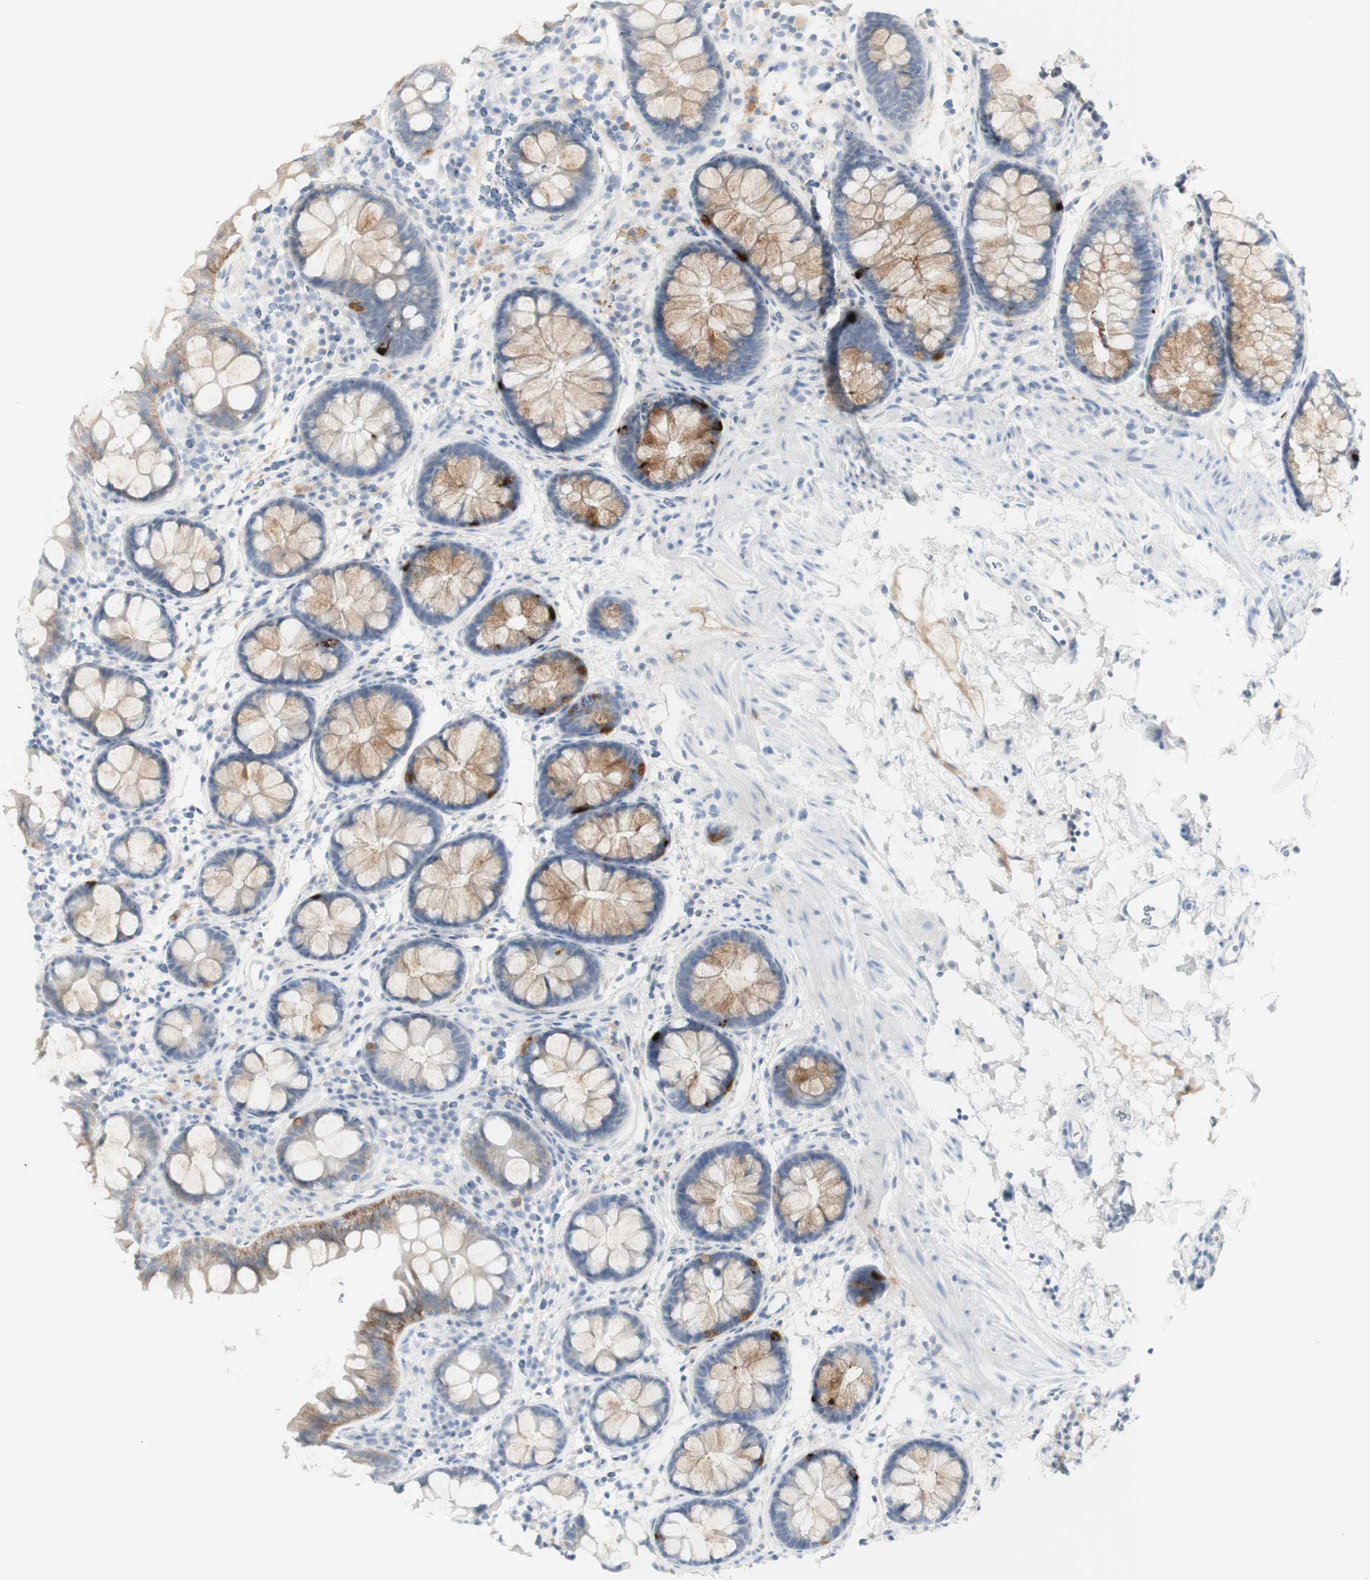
{"staining": {"intensity": "negative", "quantity": "none", "location": "none"}, "tissue": "colon", "cell_type": "Endothelial cells", "image_type": "normal", "snomed": [{"axis": "morphology", "description": "Normal tissue, NOS"}, {"axis": "topography", "description": "Colon"}], "caption": "High power microscopy histopathology image of an immunohistochemistry photomicrograph of normal colon, revealing no significant staining in endothelial cells.", "gene": "MDK", "patient": {"sex": "female", "age": 80}}